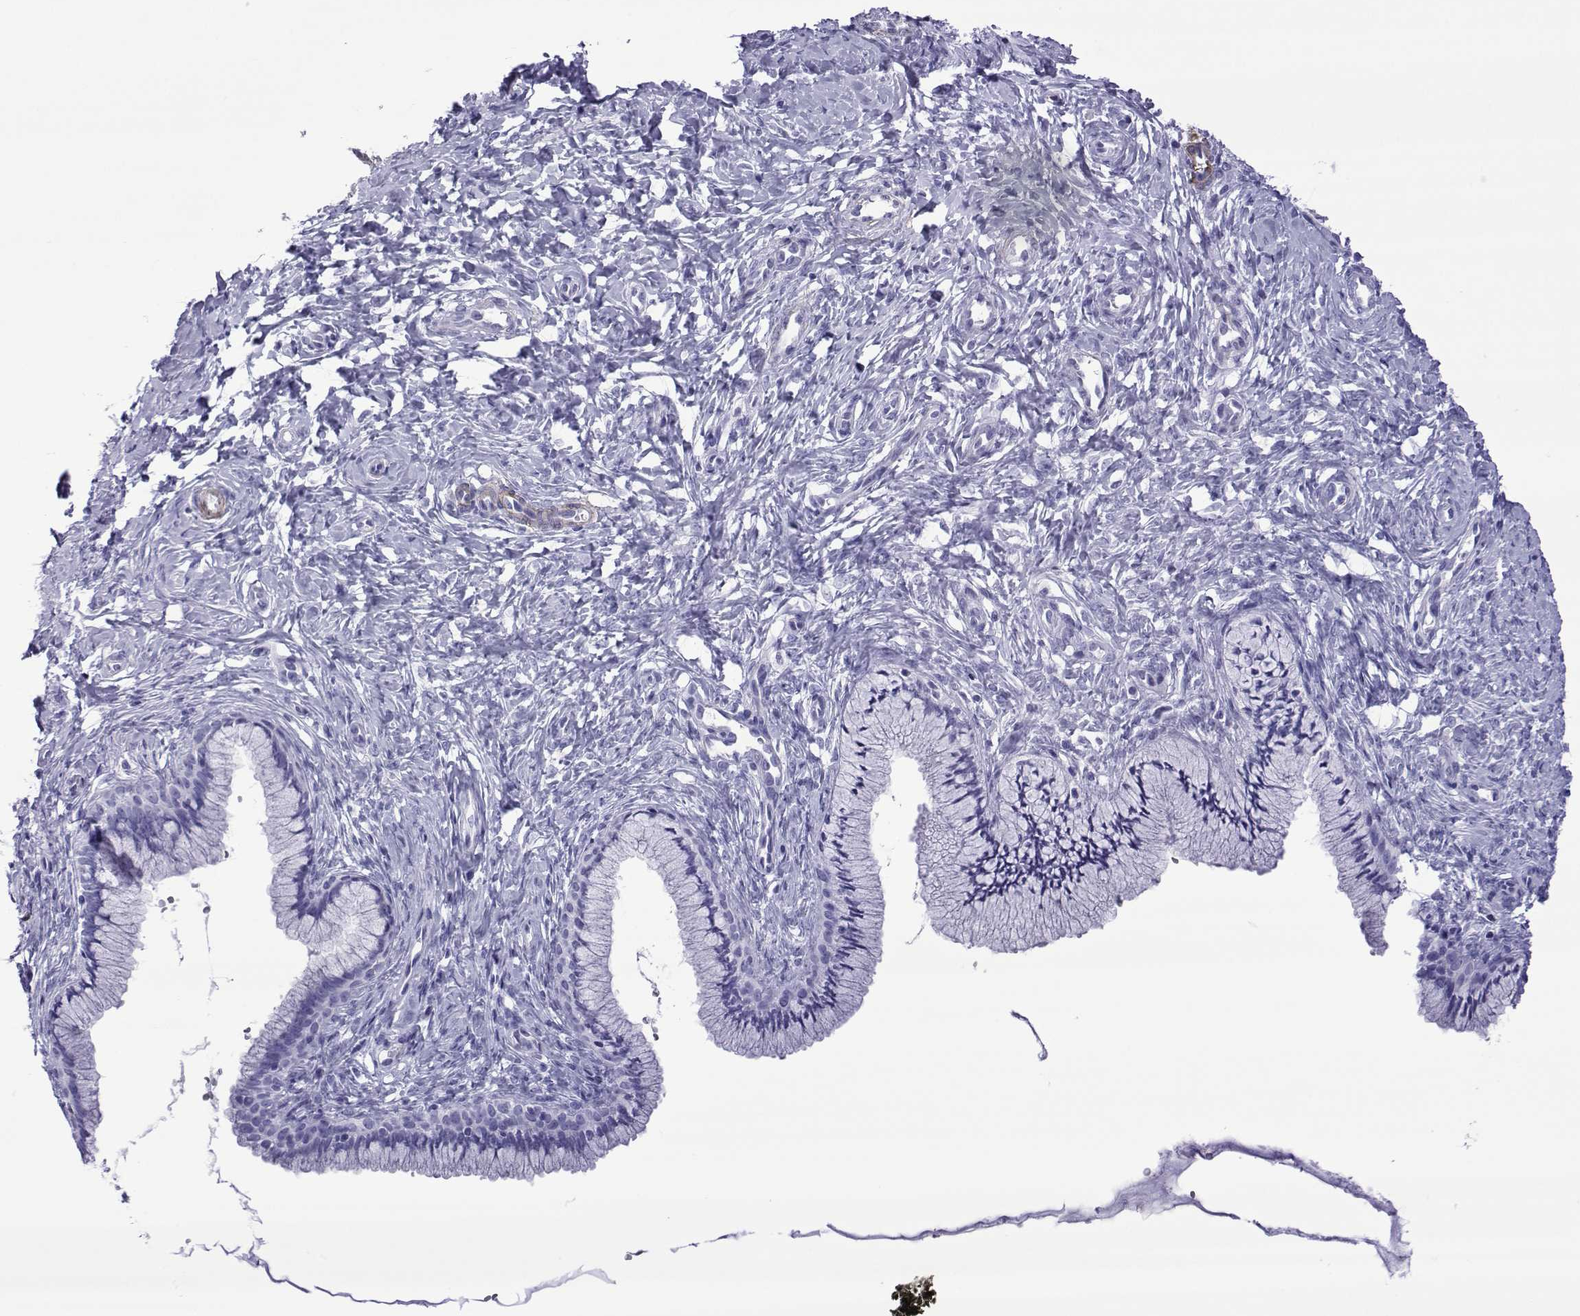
{"staining": {"intensity": "negative", "quantity": "none", "location": "none"}, "tissue": "cervix", "cell_type": "Glandular cells", "image_type": "normal", "snomed": [{"axis": "morphology", "description": "Normal tissue, NOS"}, {"axis": "topography", "description": "Cervix"}], "caption": "IHC micrograph of unremarkable cervix stained for a protein (brown), which exhibits no staining in glandular cells.", "gene": "SPANXA1", "patient": {"sex": "female", "age": 37}}